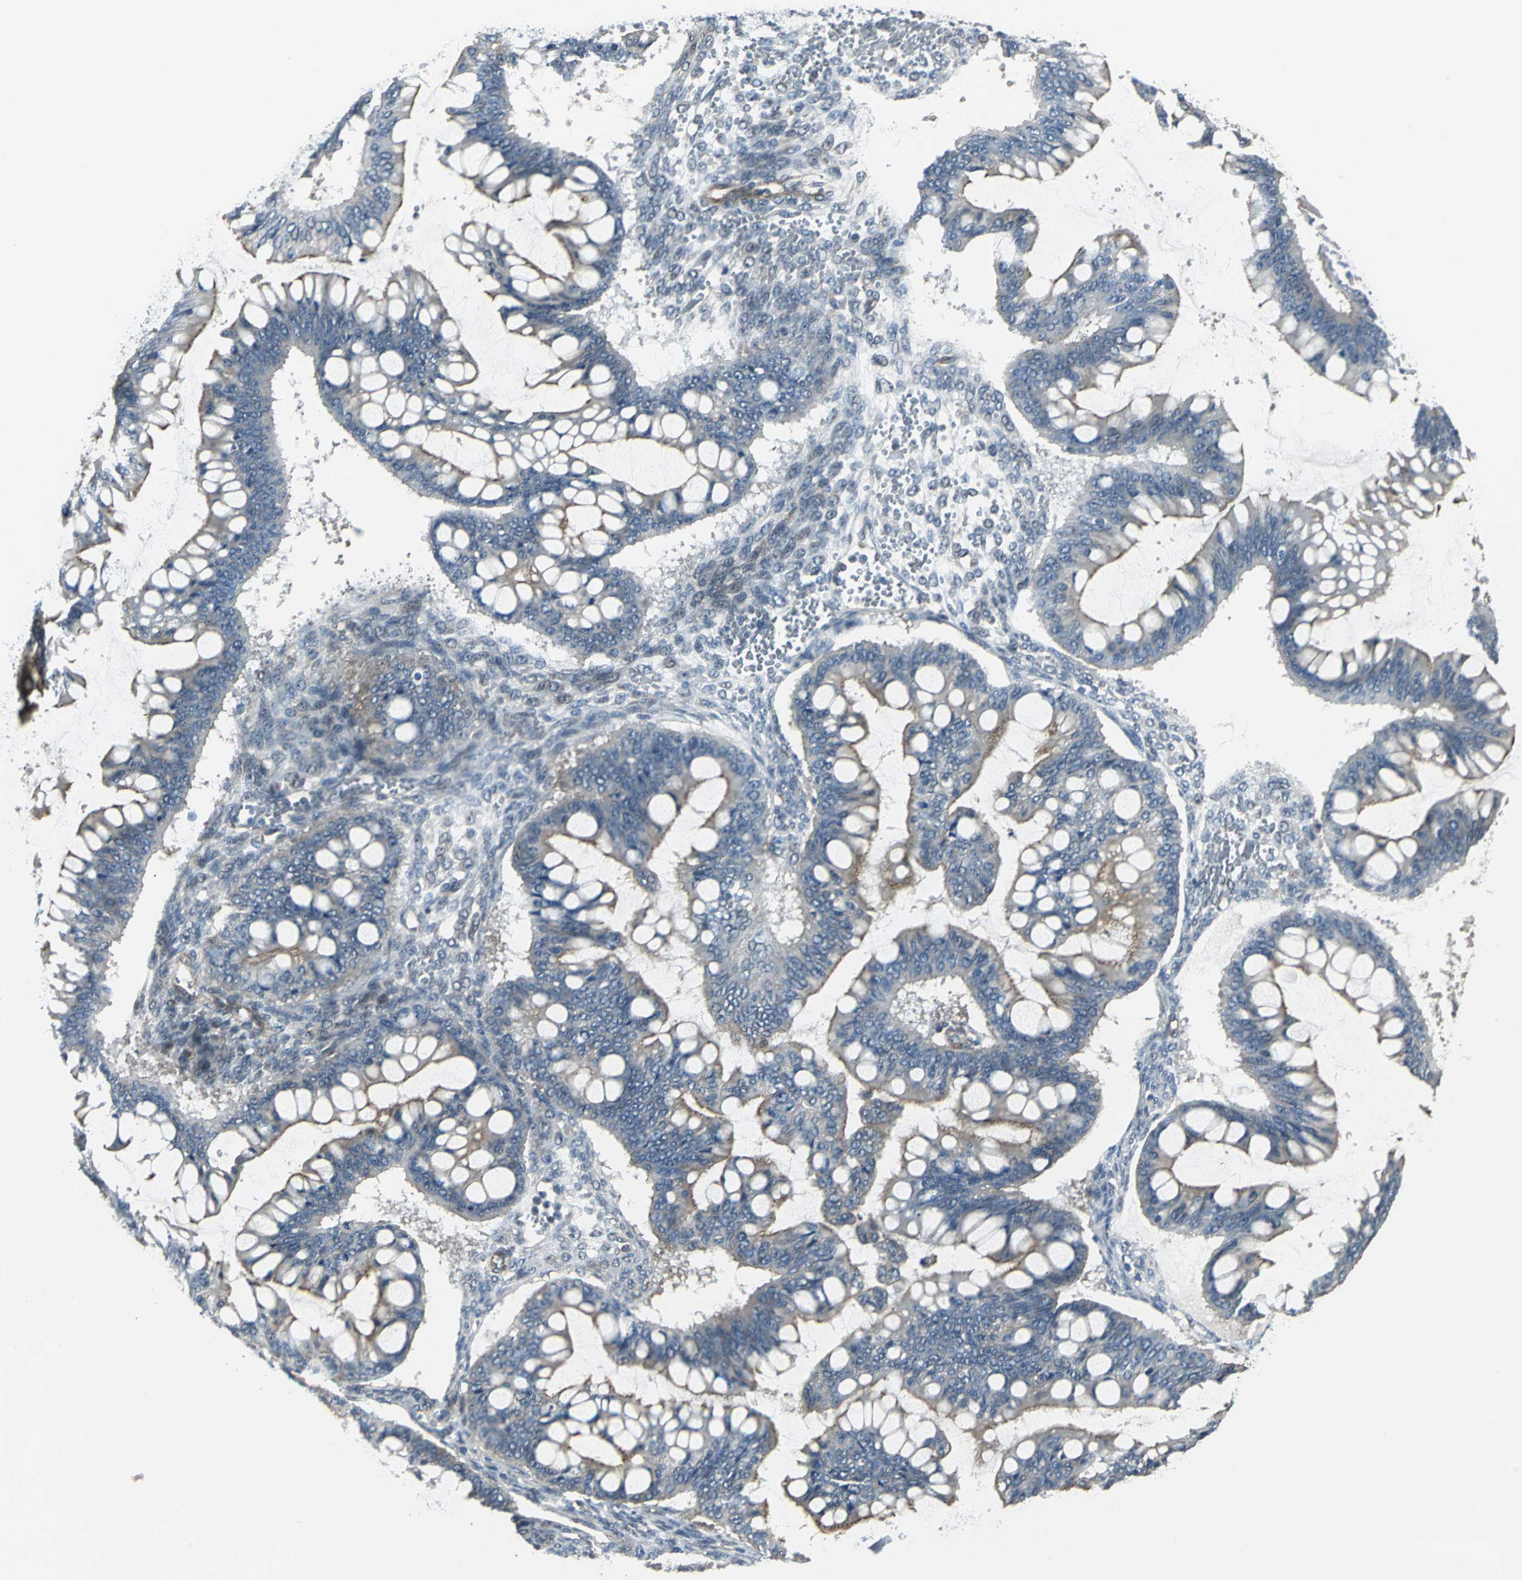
{"staining": {"intensity": "moderate", "quantity": "25%-75%", "location": "cytoplasmic/membranous"}, "tissue": "ovarian cancer", "cell_type": "Tumor cells", "image_type": "cancer", "snomed": [{"axis": "morphology", "description": "Cystadenocarcinoma, mucinous, NOS"}, {"axis": "topography", "description": "Ovary"}], "caption": "Mucinous cystadenocarcinoma (ovarian) stained for a protein shows moderate cytoplasmic/membranous positivity in tumor cells. The protein of interest is shown in brown color, while the nuclei are stained blue.", "gene": "PFDN1", "patient": {"sex": "female", "age": 73}}